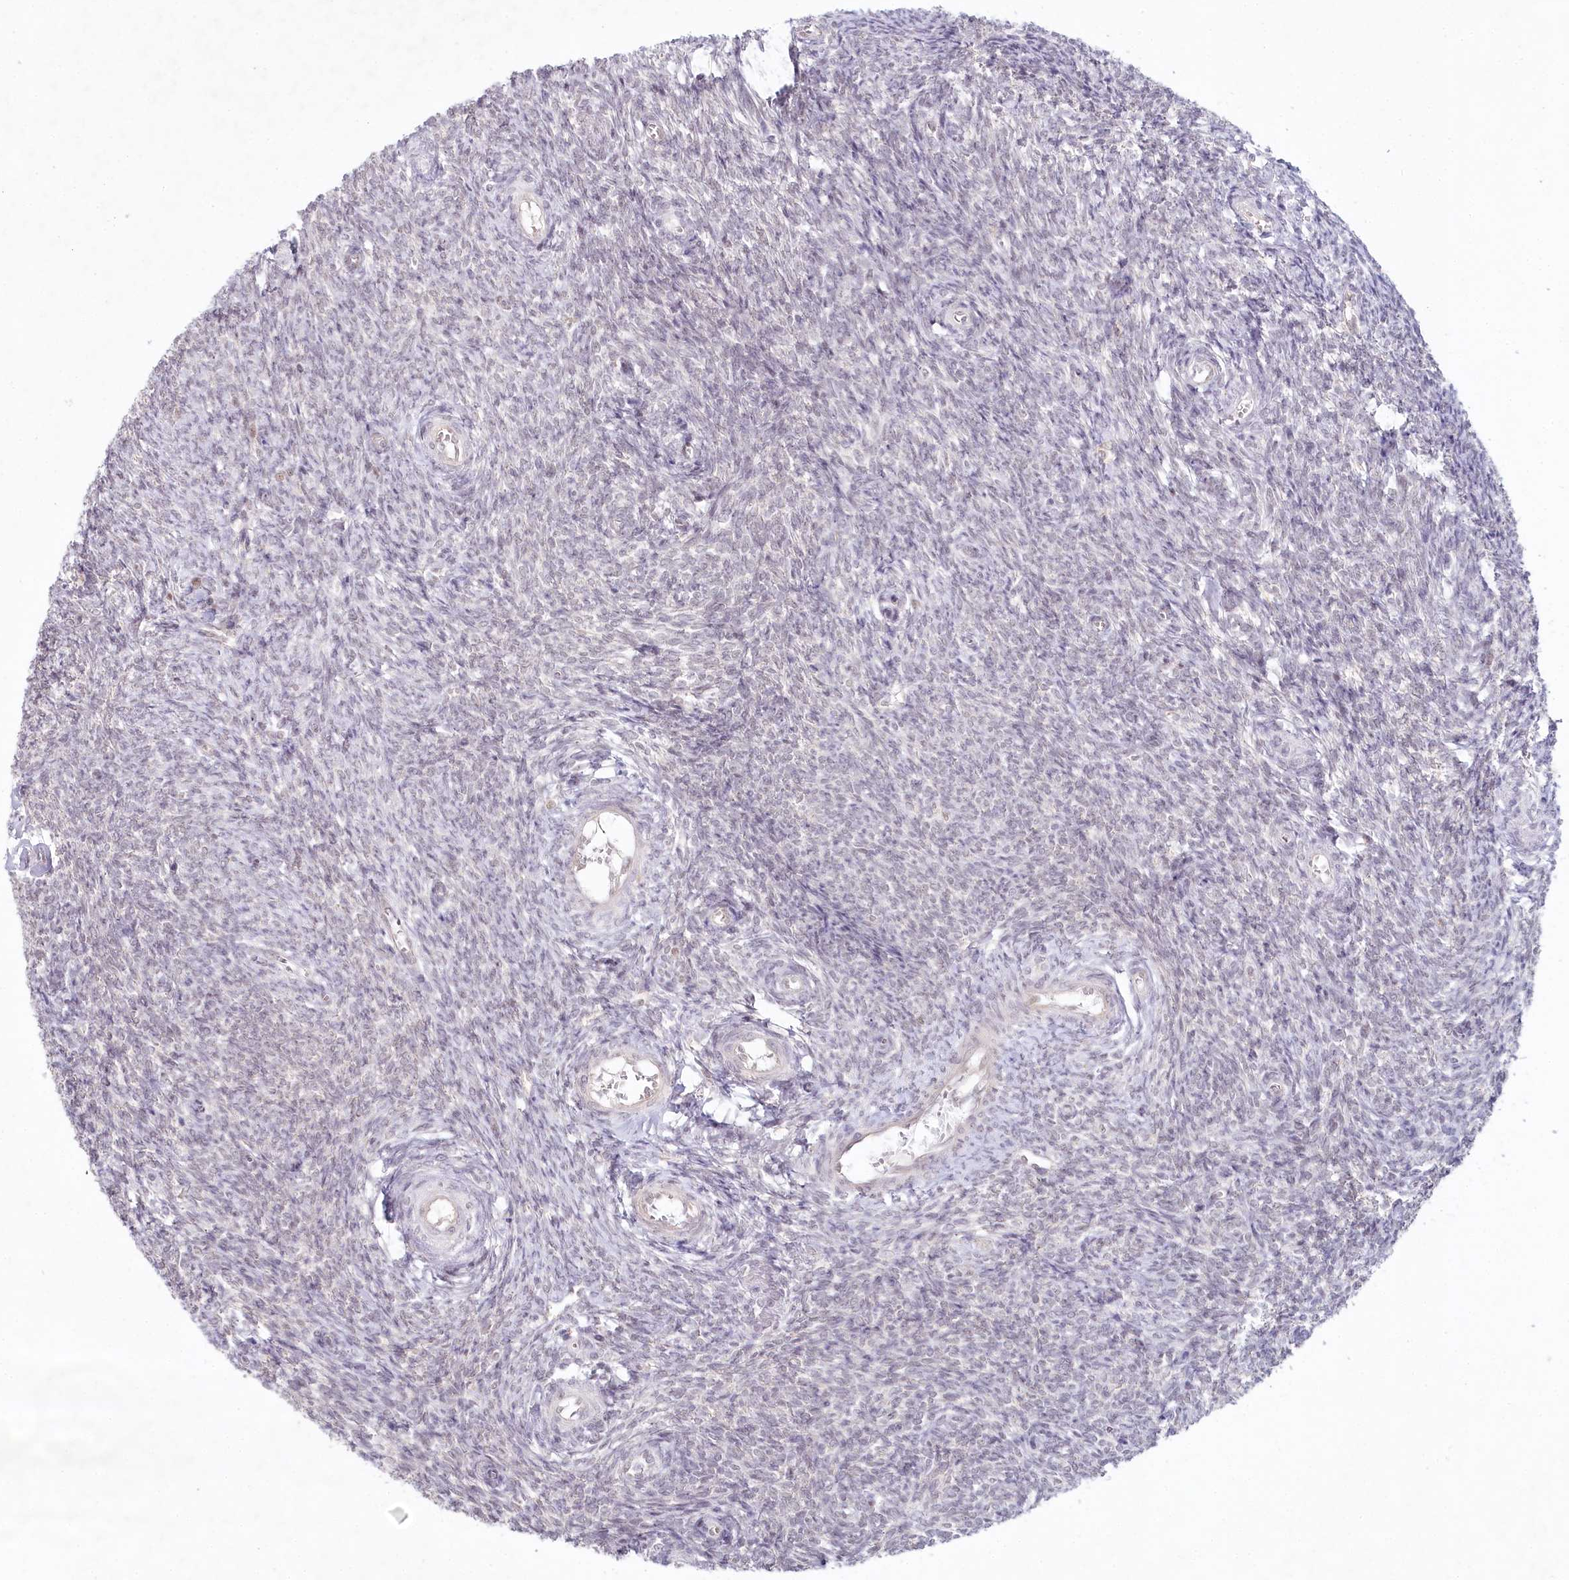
{"staining": {"intensity": "negative", "quantity": "none", "location": "none"}, "tissue": "ovary", "cell_type": "Ovarian stroma cells", "image_type": "normal", "snomed": [{"axis": "morphology", "description": "Normal tissue, NOS"}, {"axis": "topography", "description": "Ovary"}], "caption": "Histopathology image shows no significant protein expression in ovarian stroma cells of unremarkable ovary.", "gene": "AMTN", "patient": {"sex": "female", "age": 44}}